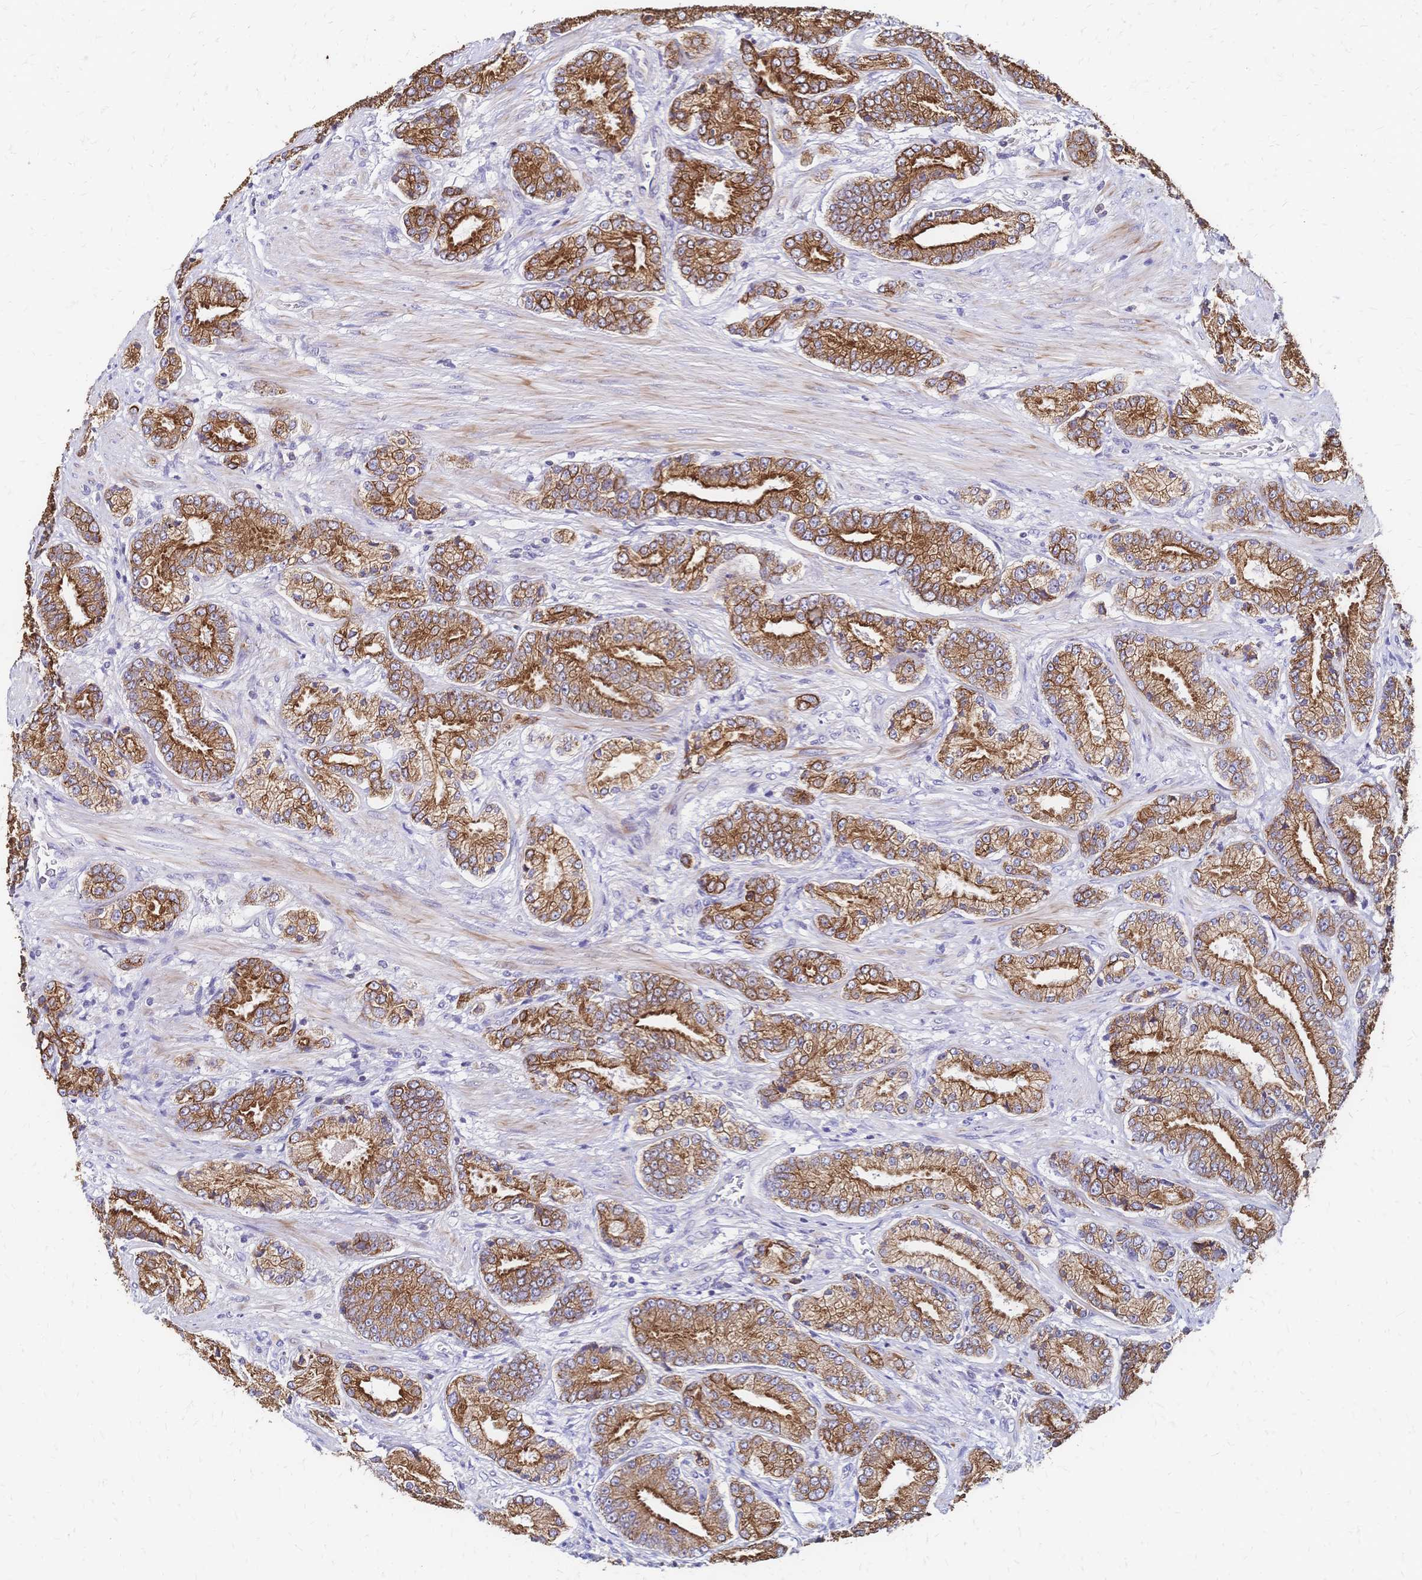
{"staining": {"intensity": "strong", "quantity": ">75%", "location": "cytoplasmic/membranous"}, "tissue": "prostate cancer", "cell_type": "Tumor cells", "image_type": "cancer", "snomed": [{"axis": "morphology", "description": "Adenocarcinoma, High grade"}, {"axis": "topography", "description": "Prostate and seminal vesicle, NOS"}], "caption": "Tumor cells display high levels of strong cytoplasmic/membranous positivity in about >75% of cells in human adenocarcinoma (high-grade) (prostate).", "gene": "DTNB", "patient": {"sex": "male", "age": 61}}